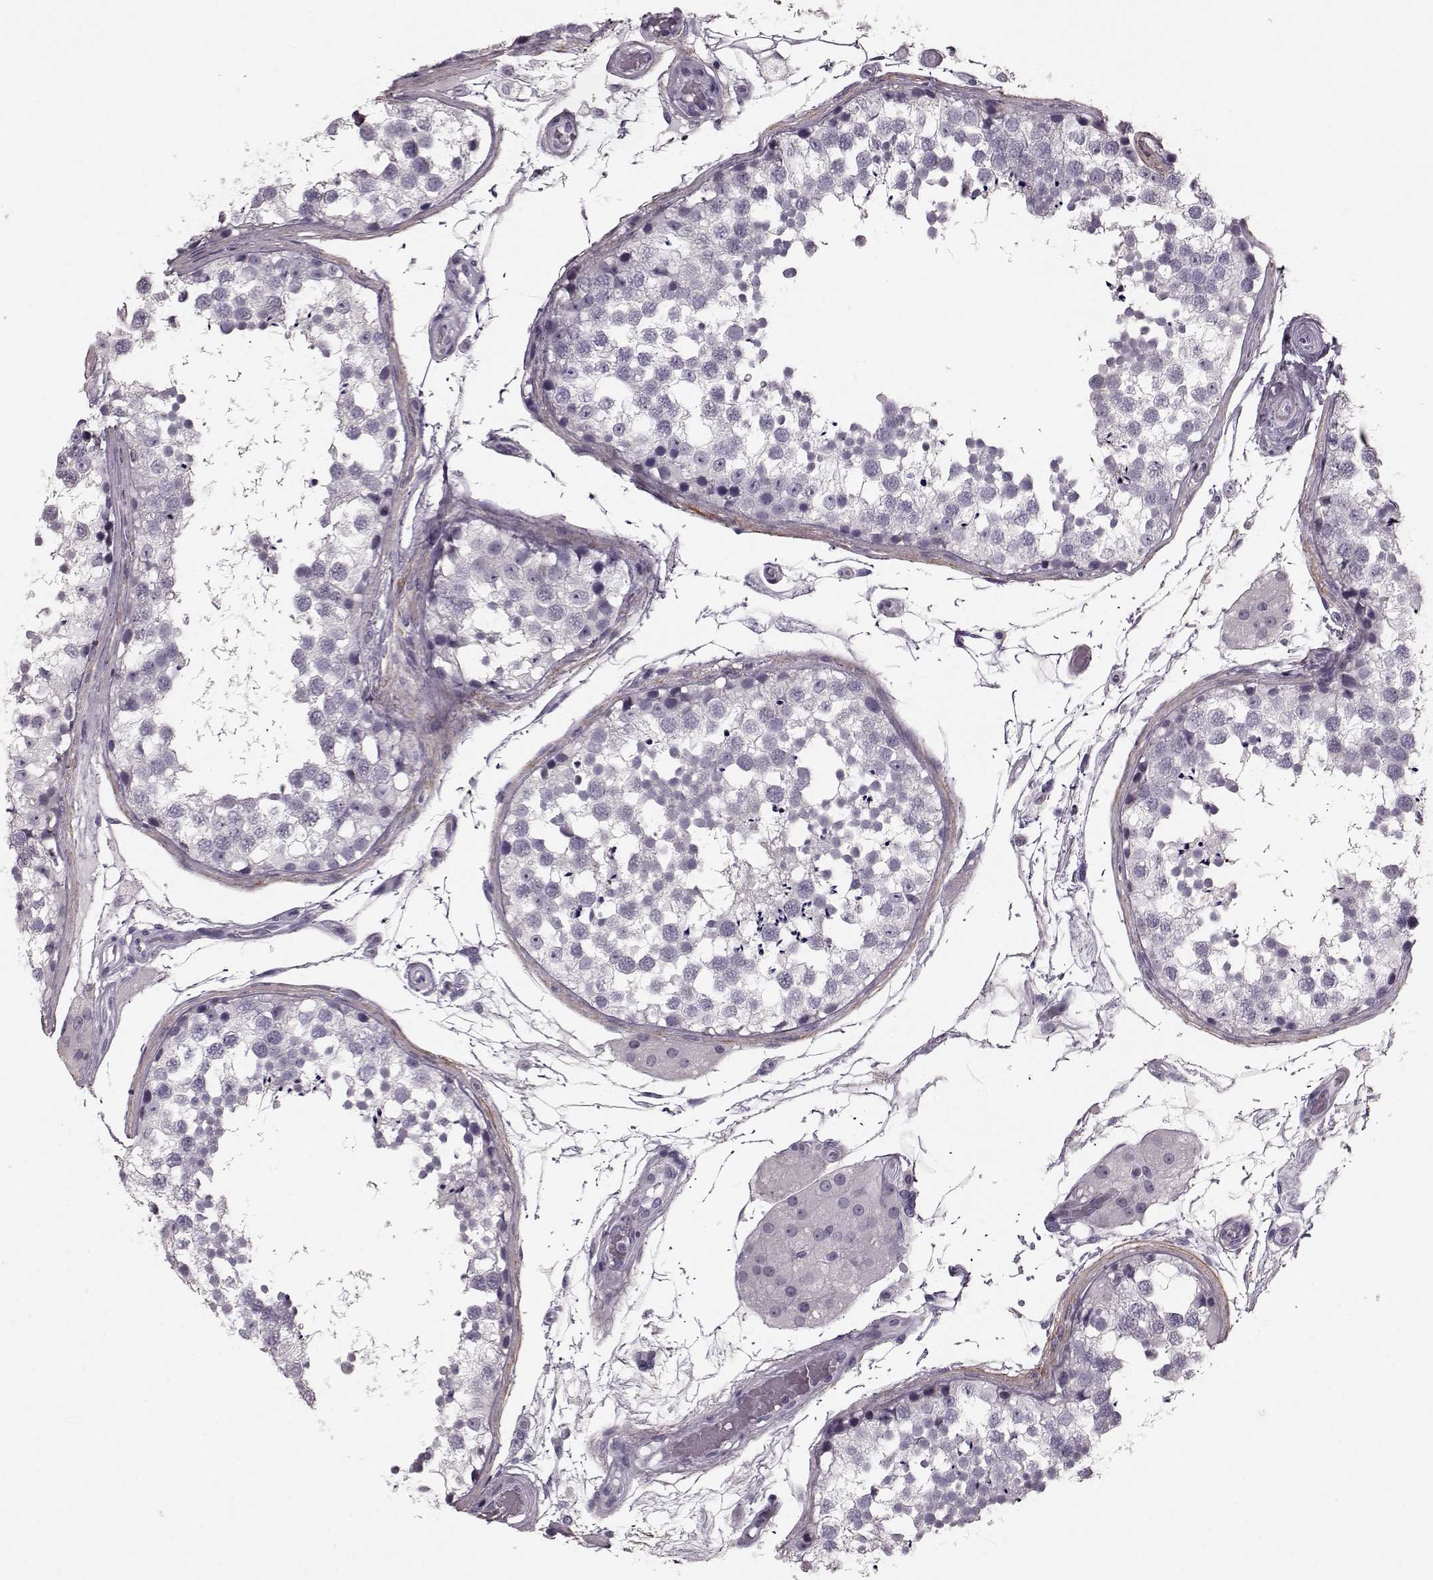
{"staining": {"intensity": "negative", "quantity": "none", "location": "none"}, "tissue": "testis", "cell_type": "Cells in seminiferous ducts", "image_type": "normal", "snomed": [{"axis": "morphology", "description": "Normal tissue, NOS"}, {"axis": "morphology", "description": "Seminoma, NOS"}, {"axis": "topography", "description": "Testis"}], "caption": "Histopathology image shows no protein expression in cells in seminiferous ducts of normal testis. (DAB IHC visualized using brightfield microscopy, high magnification).", "gene": "CST7", "patient": {"sex": "male", "age": 65}}